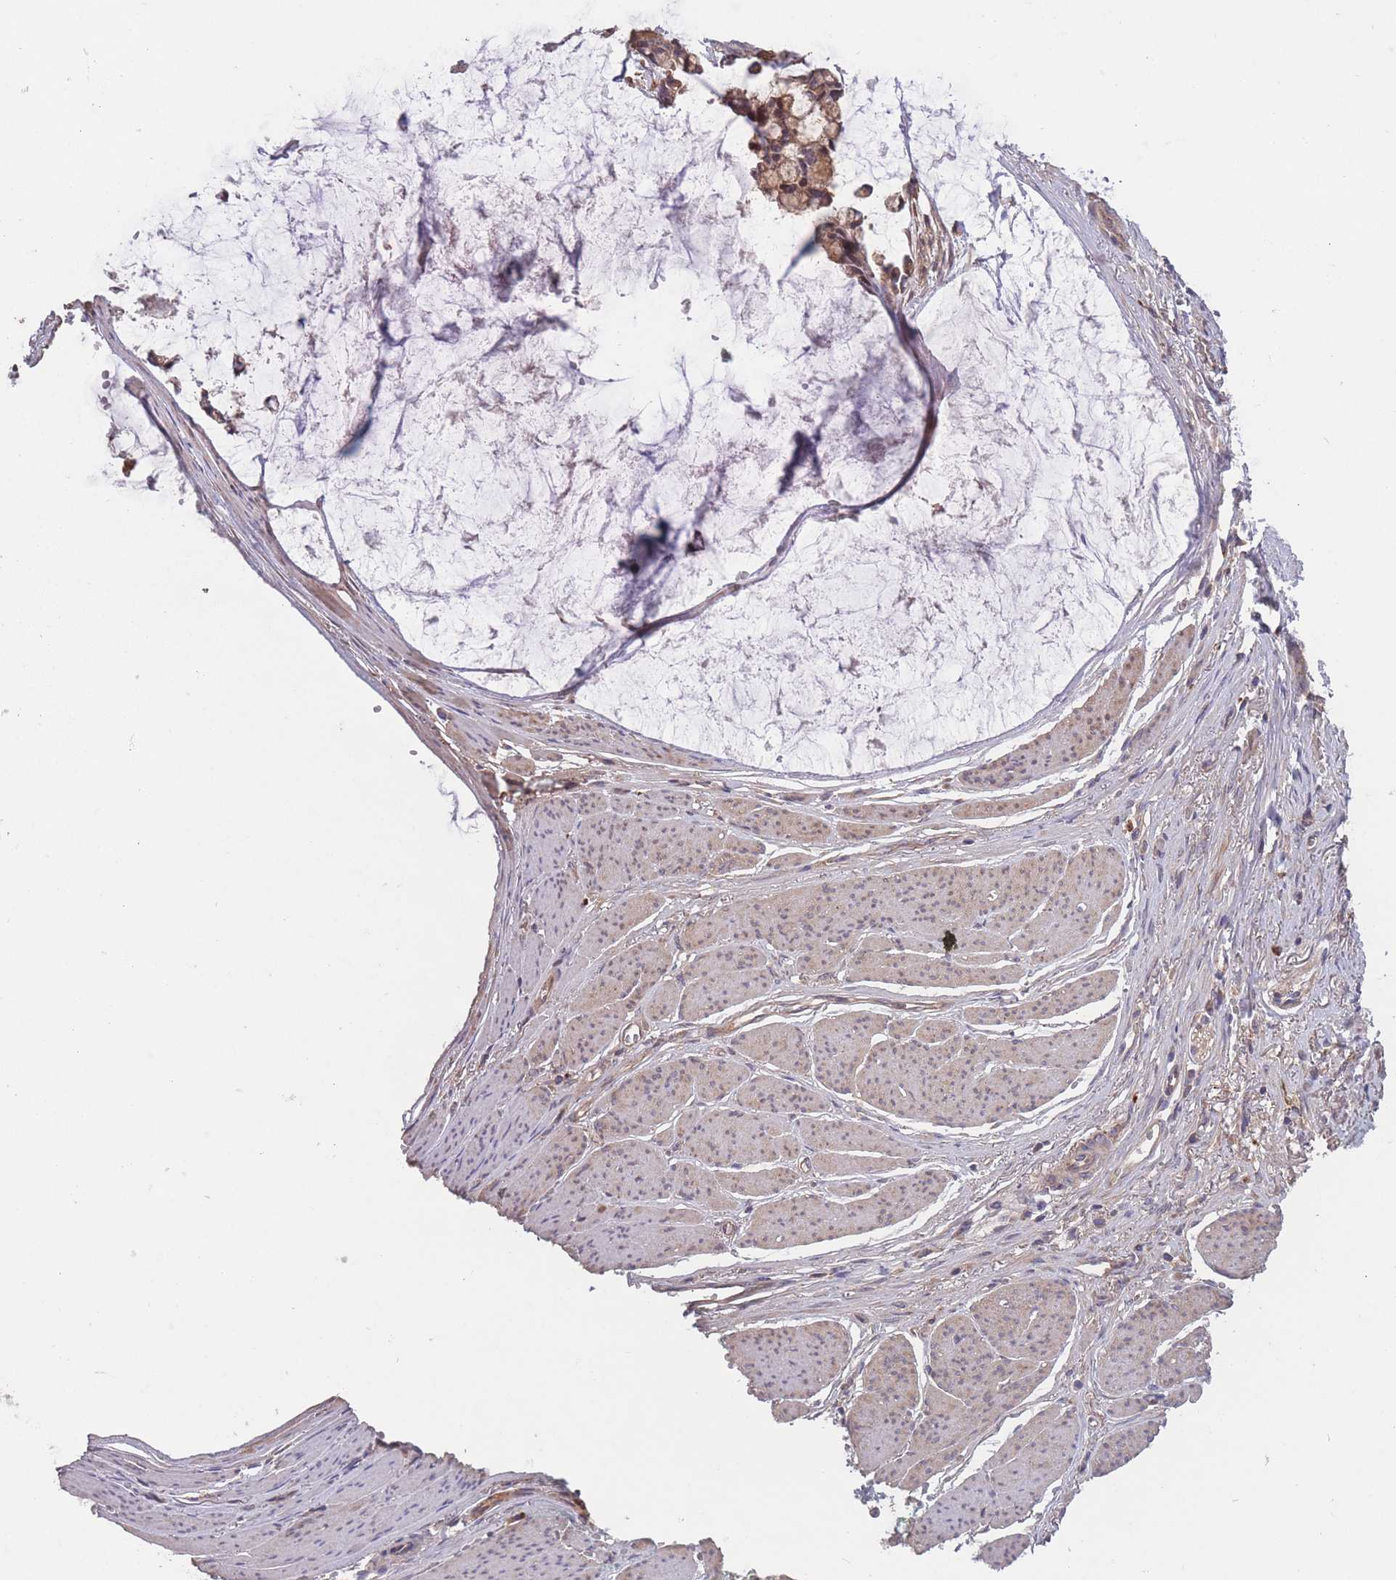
{"staining": {"intensity": "strong", "quantity": ">75%", "location": "cytoplasmic/membranous"}, "tissue": "stomach cancer", "cell_type": "Tumor cells", "image_type": "cancer", "snomed": [{"axis": "morphology", "description": "Adenocarcinoma, NOS"}, {"axis": "topography", "description": "Stomach"}], "caption": "A high-resolution photomicrograph shows immunohistochemistry staining of adenocarcinoma (stomach), which demonstrates strong cytoplasmic/membranous staining in about >75% of tumor cells.", "gene": "ITPKC", "patient": {"sex": "female", "age": 81}}